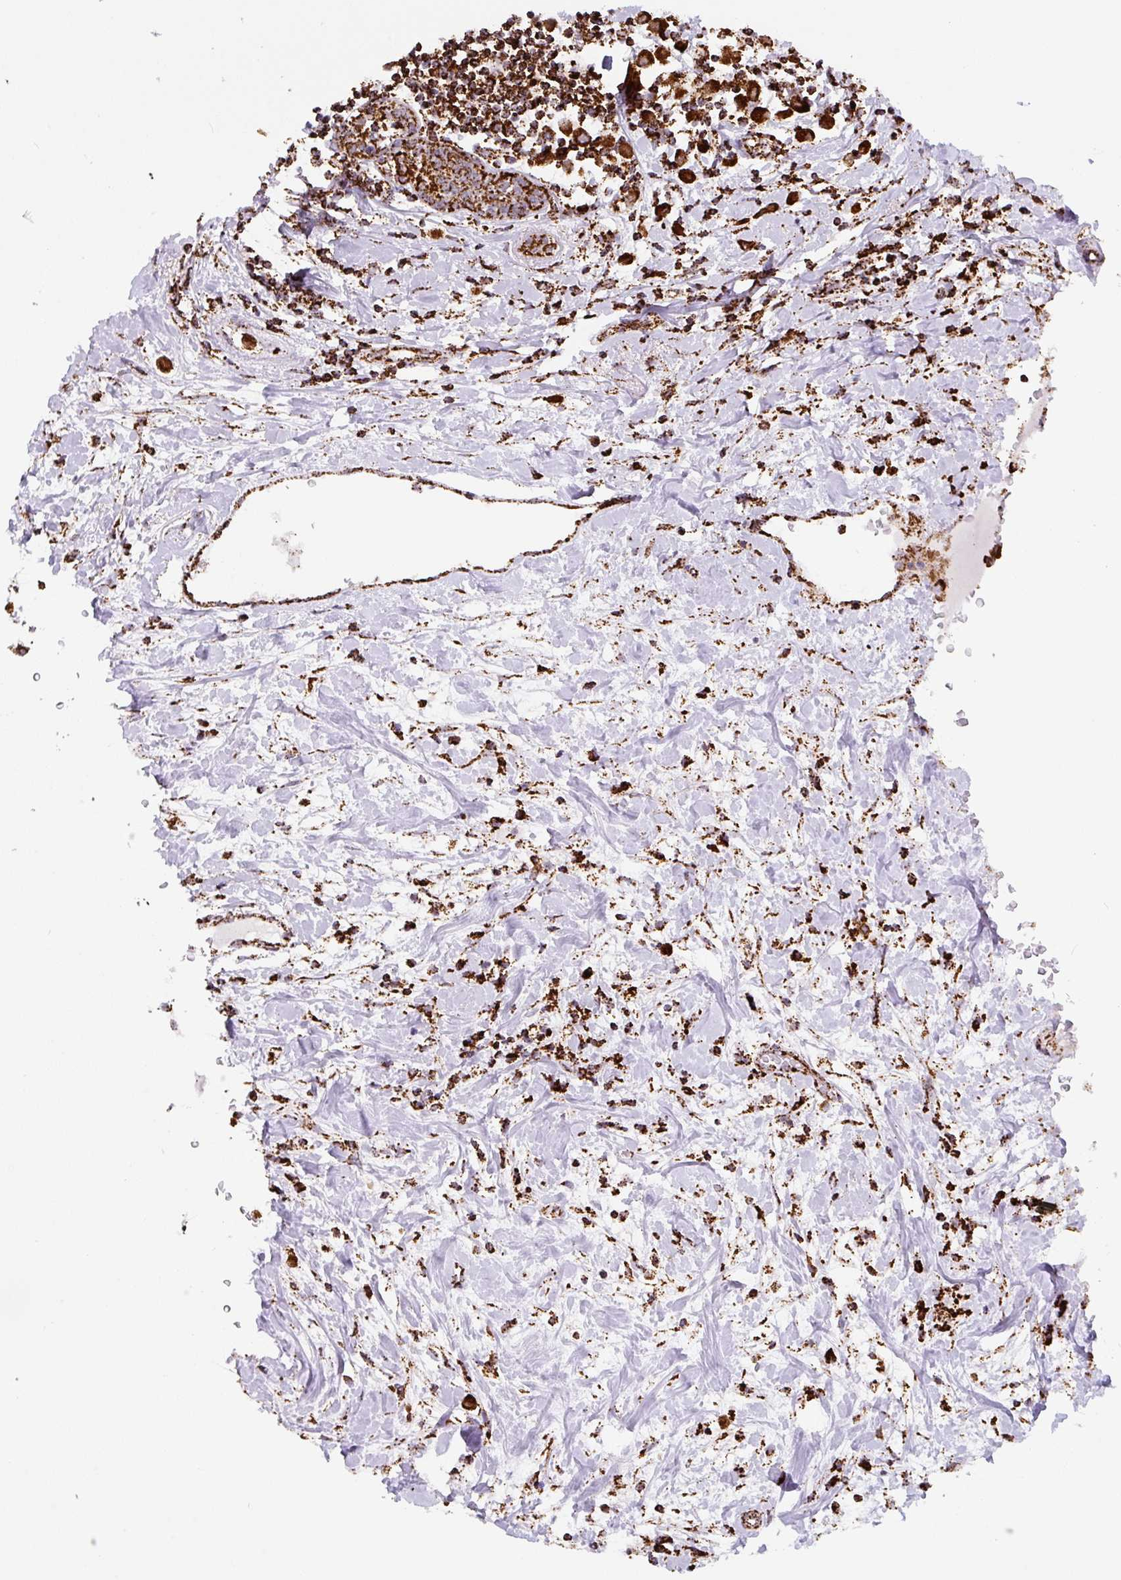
{"staining": {"intensity": "strong", "quantity": ">75%", "location": "cytoplasmic/membranous"}, "tissue": "breast cancer", "cell_type": "Tumor cells", "image_type": "cancer", "snomed": [{"axis": "morphology", "description": "Duct carcinoma"}, {"axis": "topography", "description": "Breast"}], "caption": "Protein analysis of intraductal carcinoma (breast) tissue demonstrates strong cytoplasmic/membranous expression in about >75% of tumor cells. The staining is performed using DAB (3,3'-diaminobenzidine) brown chromogen to label protein expression. The nuclei are counter-stained blue using hematoxylin.", "gene": "ATP5F1A", "patient": {"sex": "female", "age": 61}}